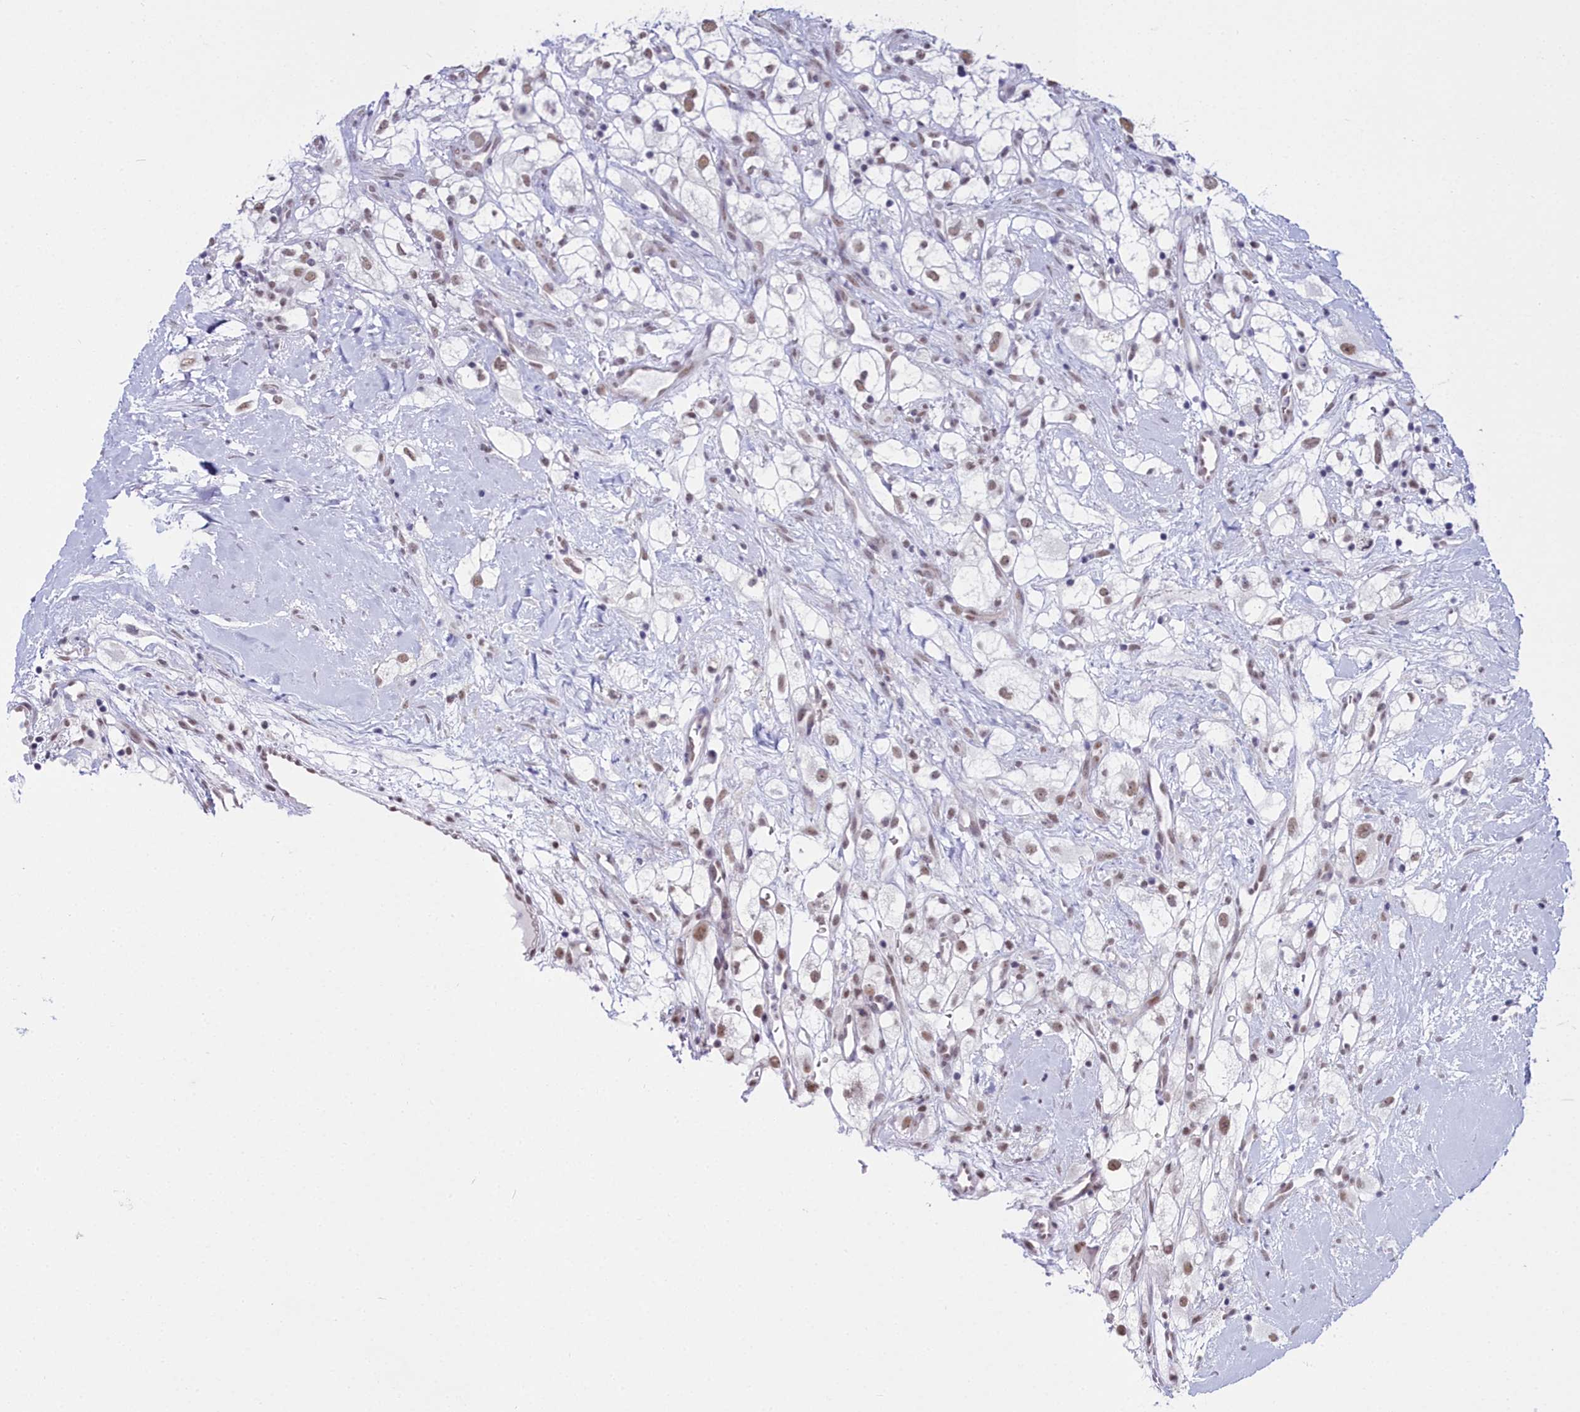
{"staining": {"intensity": "weak", "quantity": ">75%", "location": "nuclear"}, "tissue": "renal cancer", "cell_type": "Tumor cells", "image_type": "cancer", "snomed": [{"axis": "morphology", "description": "Adenocarcinoma, NOS"}, {"axis": "topography", "description": "Kidney"}], "caption": "Renal adenocarcinoma tissue shows weak nuclear expression in approximately >75% of tumor cells", "gene": "RBM12", "patient": {"sex": "male", "age": 59}}